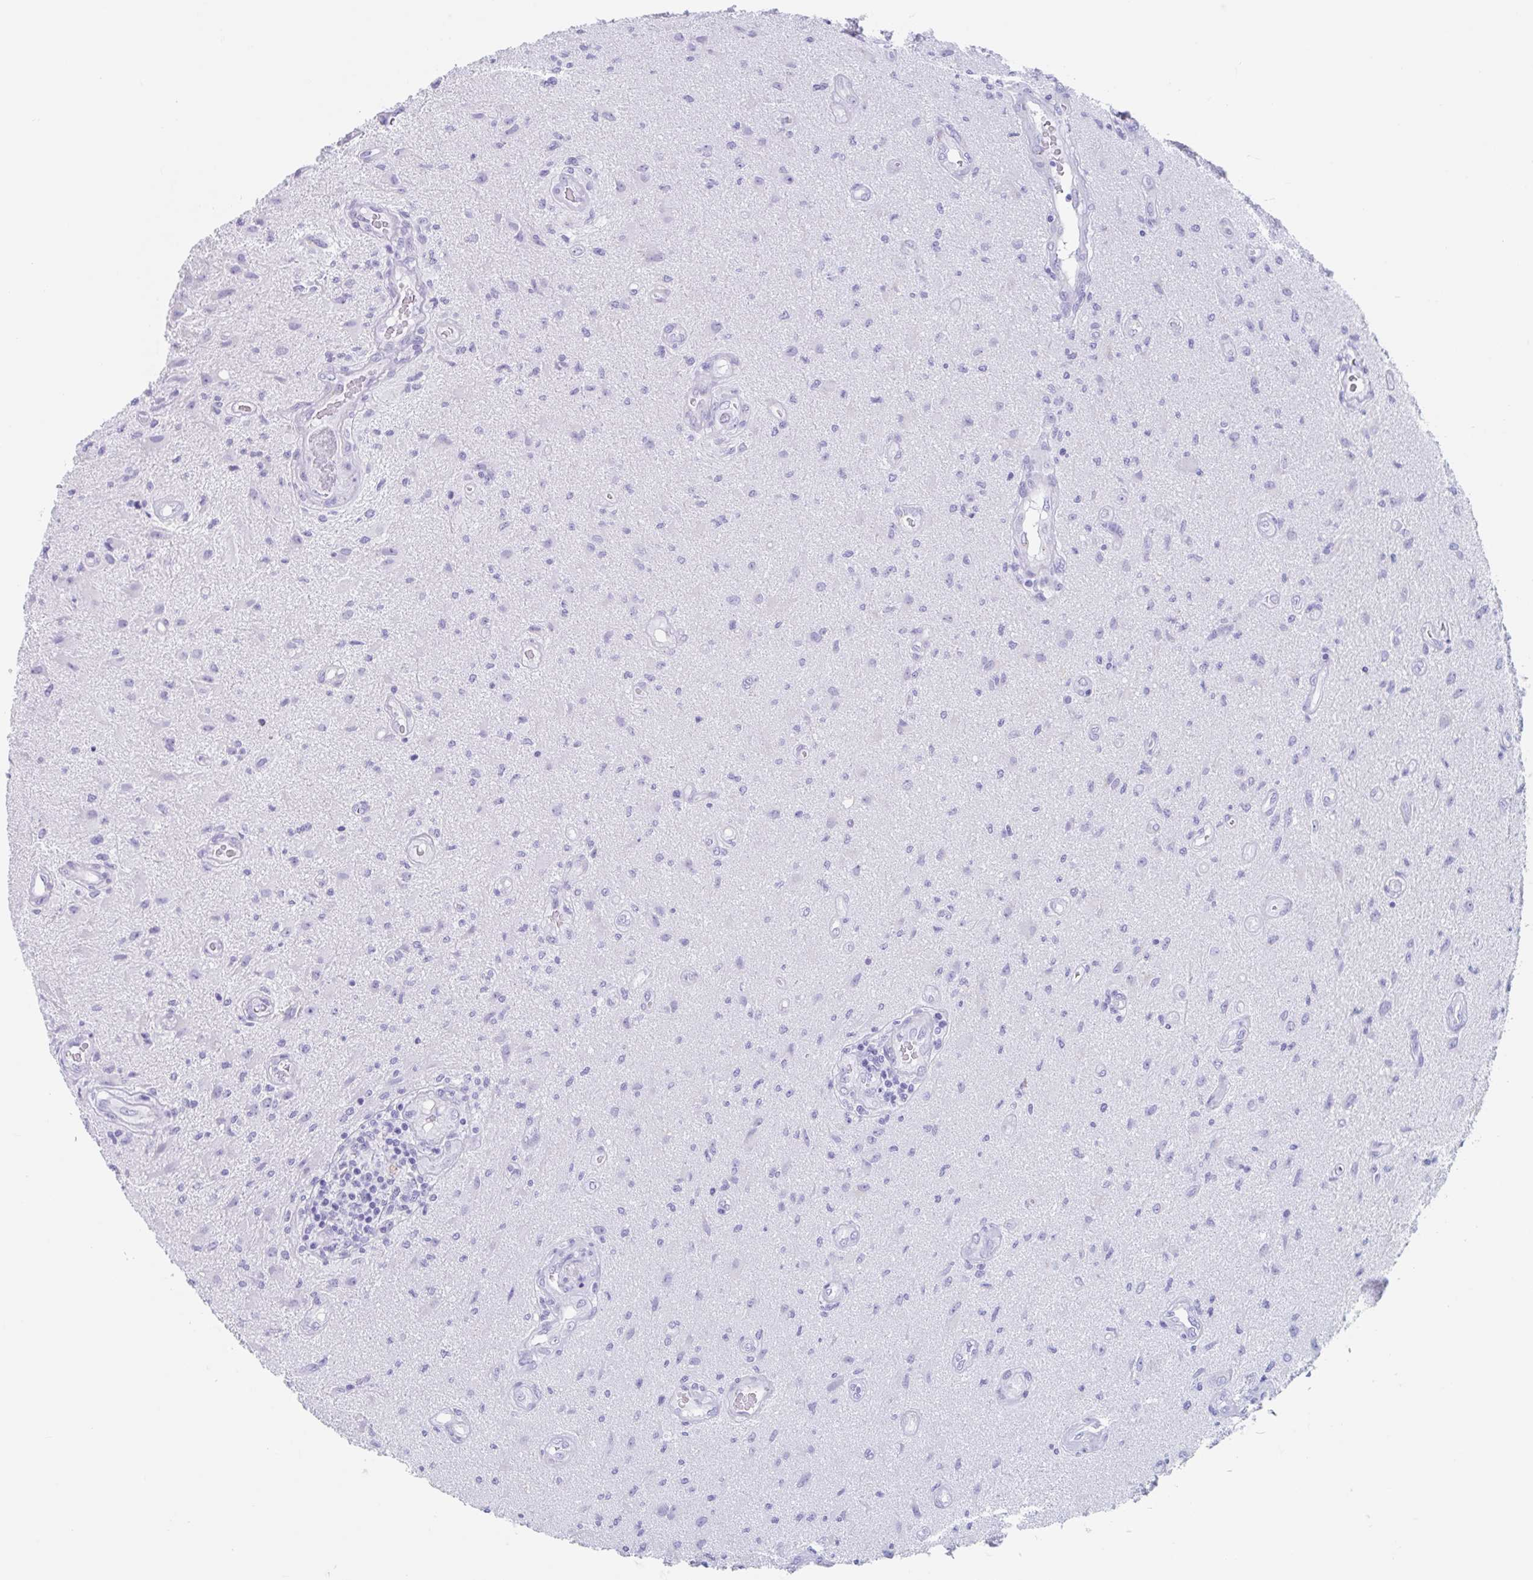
{"staining": {"intensity": "negative", "quantity": "none", "location": "none"}, "tissue": "glioma", "cell_type": "Tumor cells", "image_type": "cancer", "snomed": [{"axis": "morphology", "description": "Glioma, malignant, High grade"}, {"axis": "topography", "description": "Brain"}], "caption": "IHC histopathology image of malignant glioma (high-grade) stained for a protein (brown), which displays no staining in tumor cells.", "gene": "CPTP", "patient": {"sex": "male", "age": 67}}